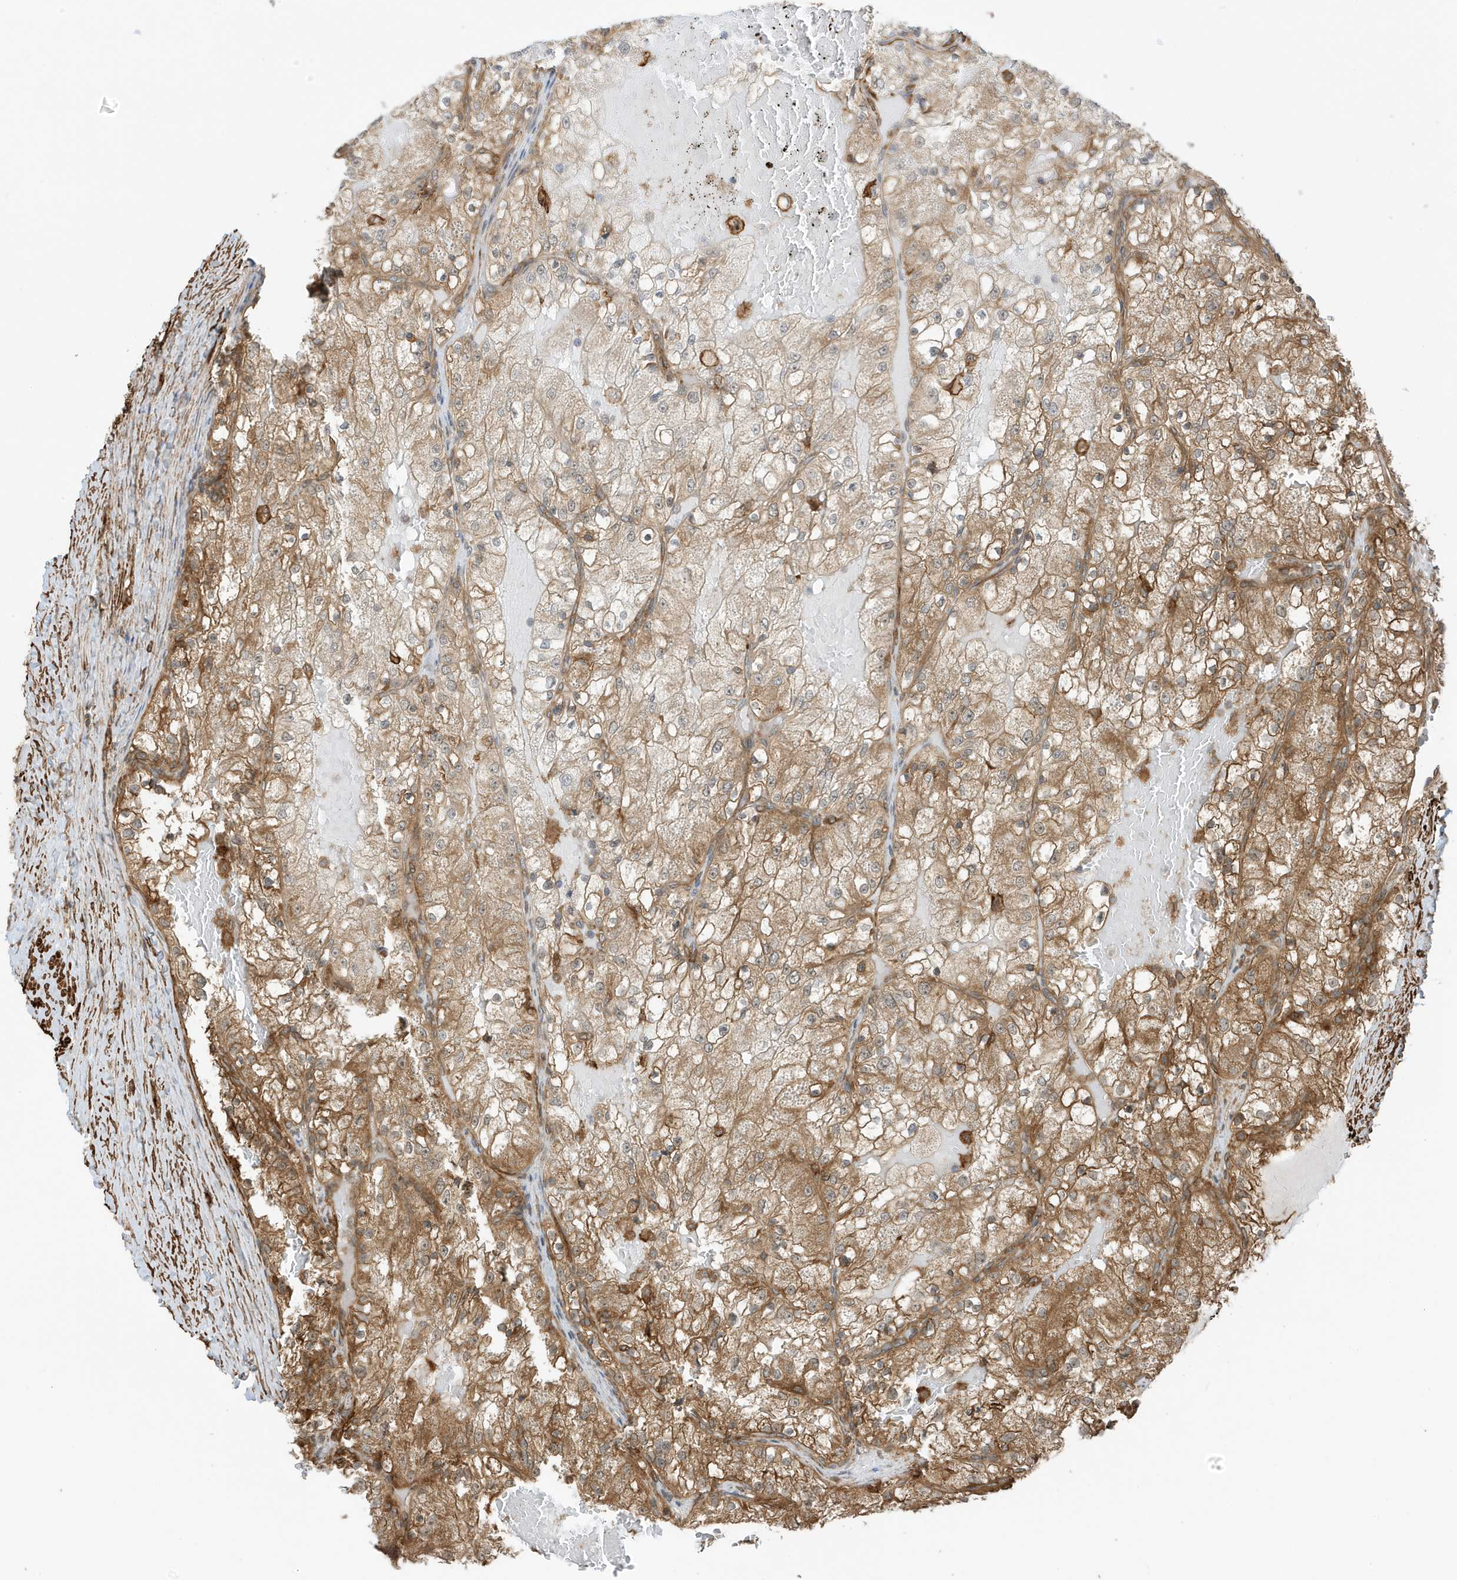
{"staining": {"intensity": "moderate", "quantity": ">75%", "location": "cytoplasmic/membranous"}, "tissue": "renal cancer", "cell_type": "Tumor cells", "image_type": "cancer", "snomed": [{"axis": "morphology", "description": "Normal tissue, NOS"}, {"axis": "morphology", "description": "Adenocarcinoma, NOS"}, {"axis": "topography", "description": "Kidney"}], "caption": "Immunohistochemistry of human adenocarcinoma (renal) reveals medium levels of moderate cytoplasmic/membranous positivity in about >75% of tumor cells. The staining was performed using DAB (3,3'-diaminobenzidine) to visualize the protein expression in brown, while the nuclei were stained in blue with hematoxylin (Magnification: 20x).", "gene": "CDC42EP3", "patient": {"sex": "male", "age": 68}}